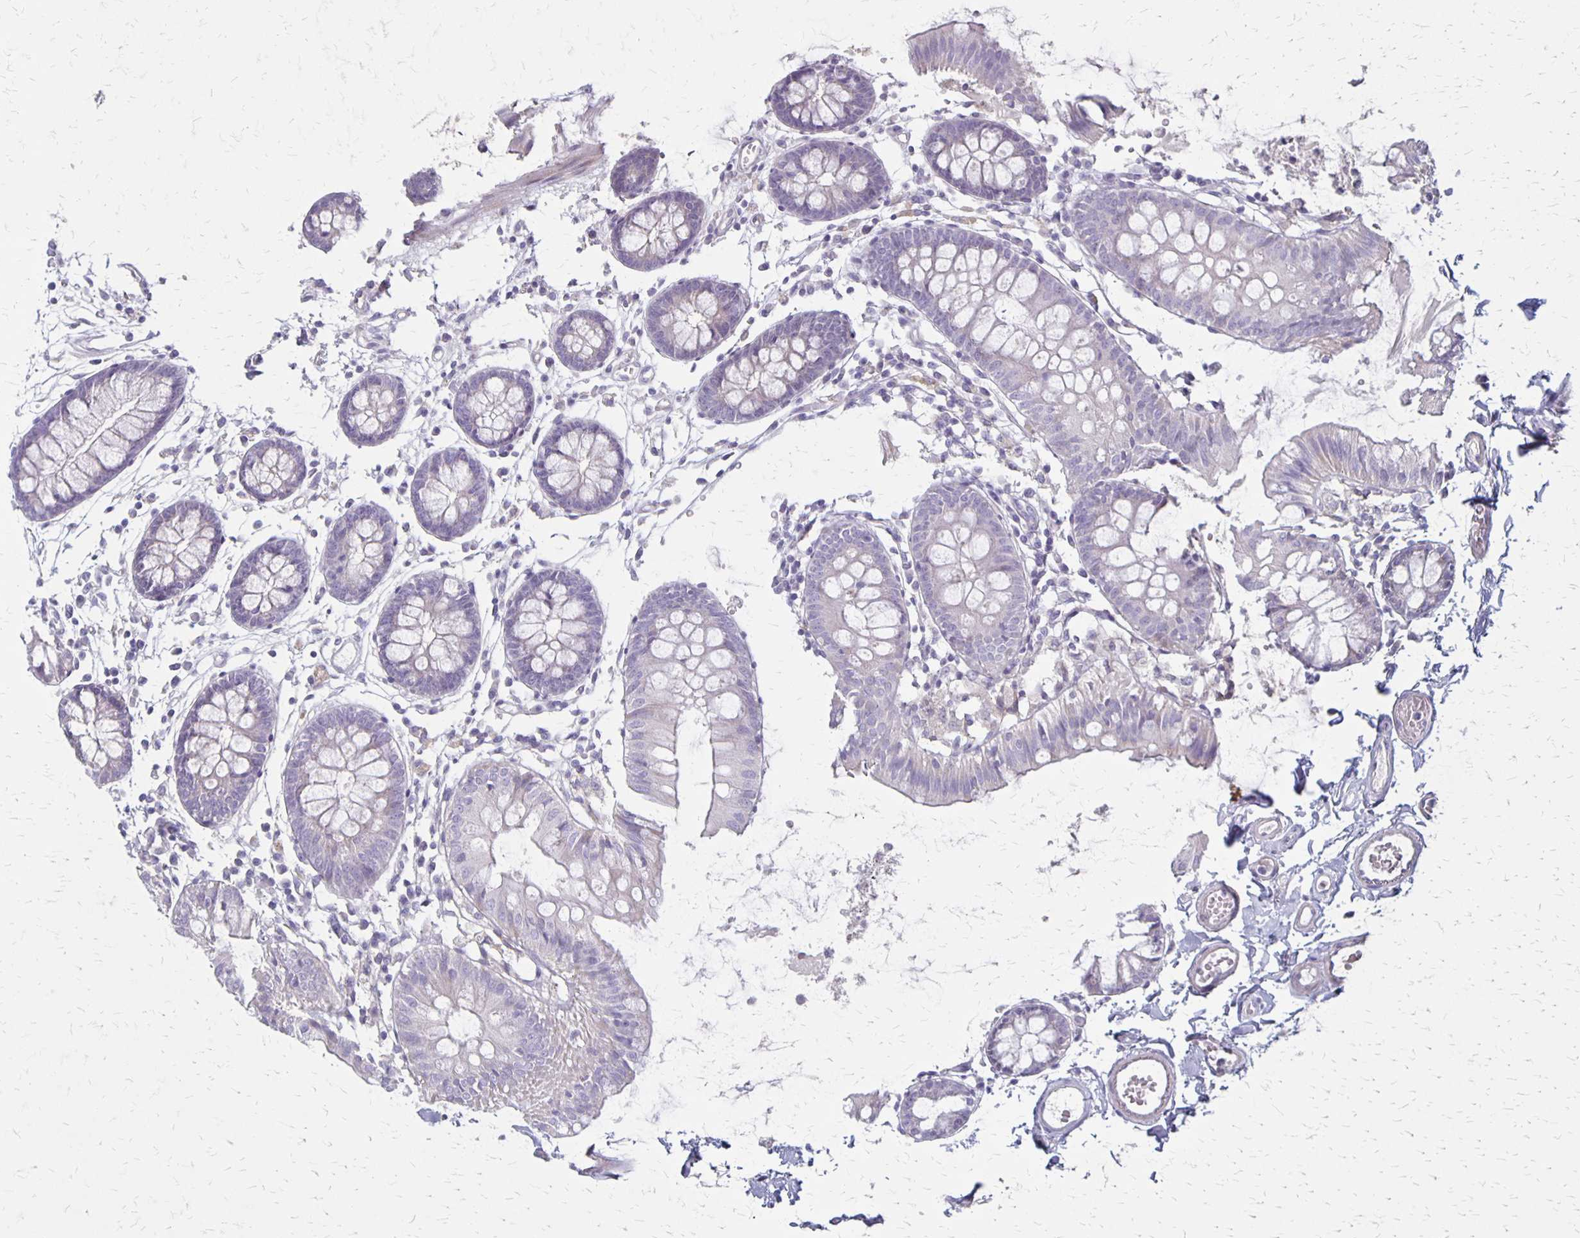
{"staining": {"intensity": "weak", "quantity": "<25%", "location": "cytoplasmic/membranous"}, "tissue": "colon", "cell_type": "Endothelial cells", "image_type": "normal", "snomed": [{"axis": "morphology", "description": "Normal tissue, NOS"}, {"axis": "topography", "description": "Colon"}], "caption": "This is an IHC micrograph of benign colon. There is no staining in endothelial cells.", "gene": "HOMER1", "patient": {"sex": "female", "age": 84}}